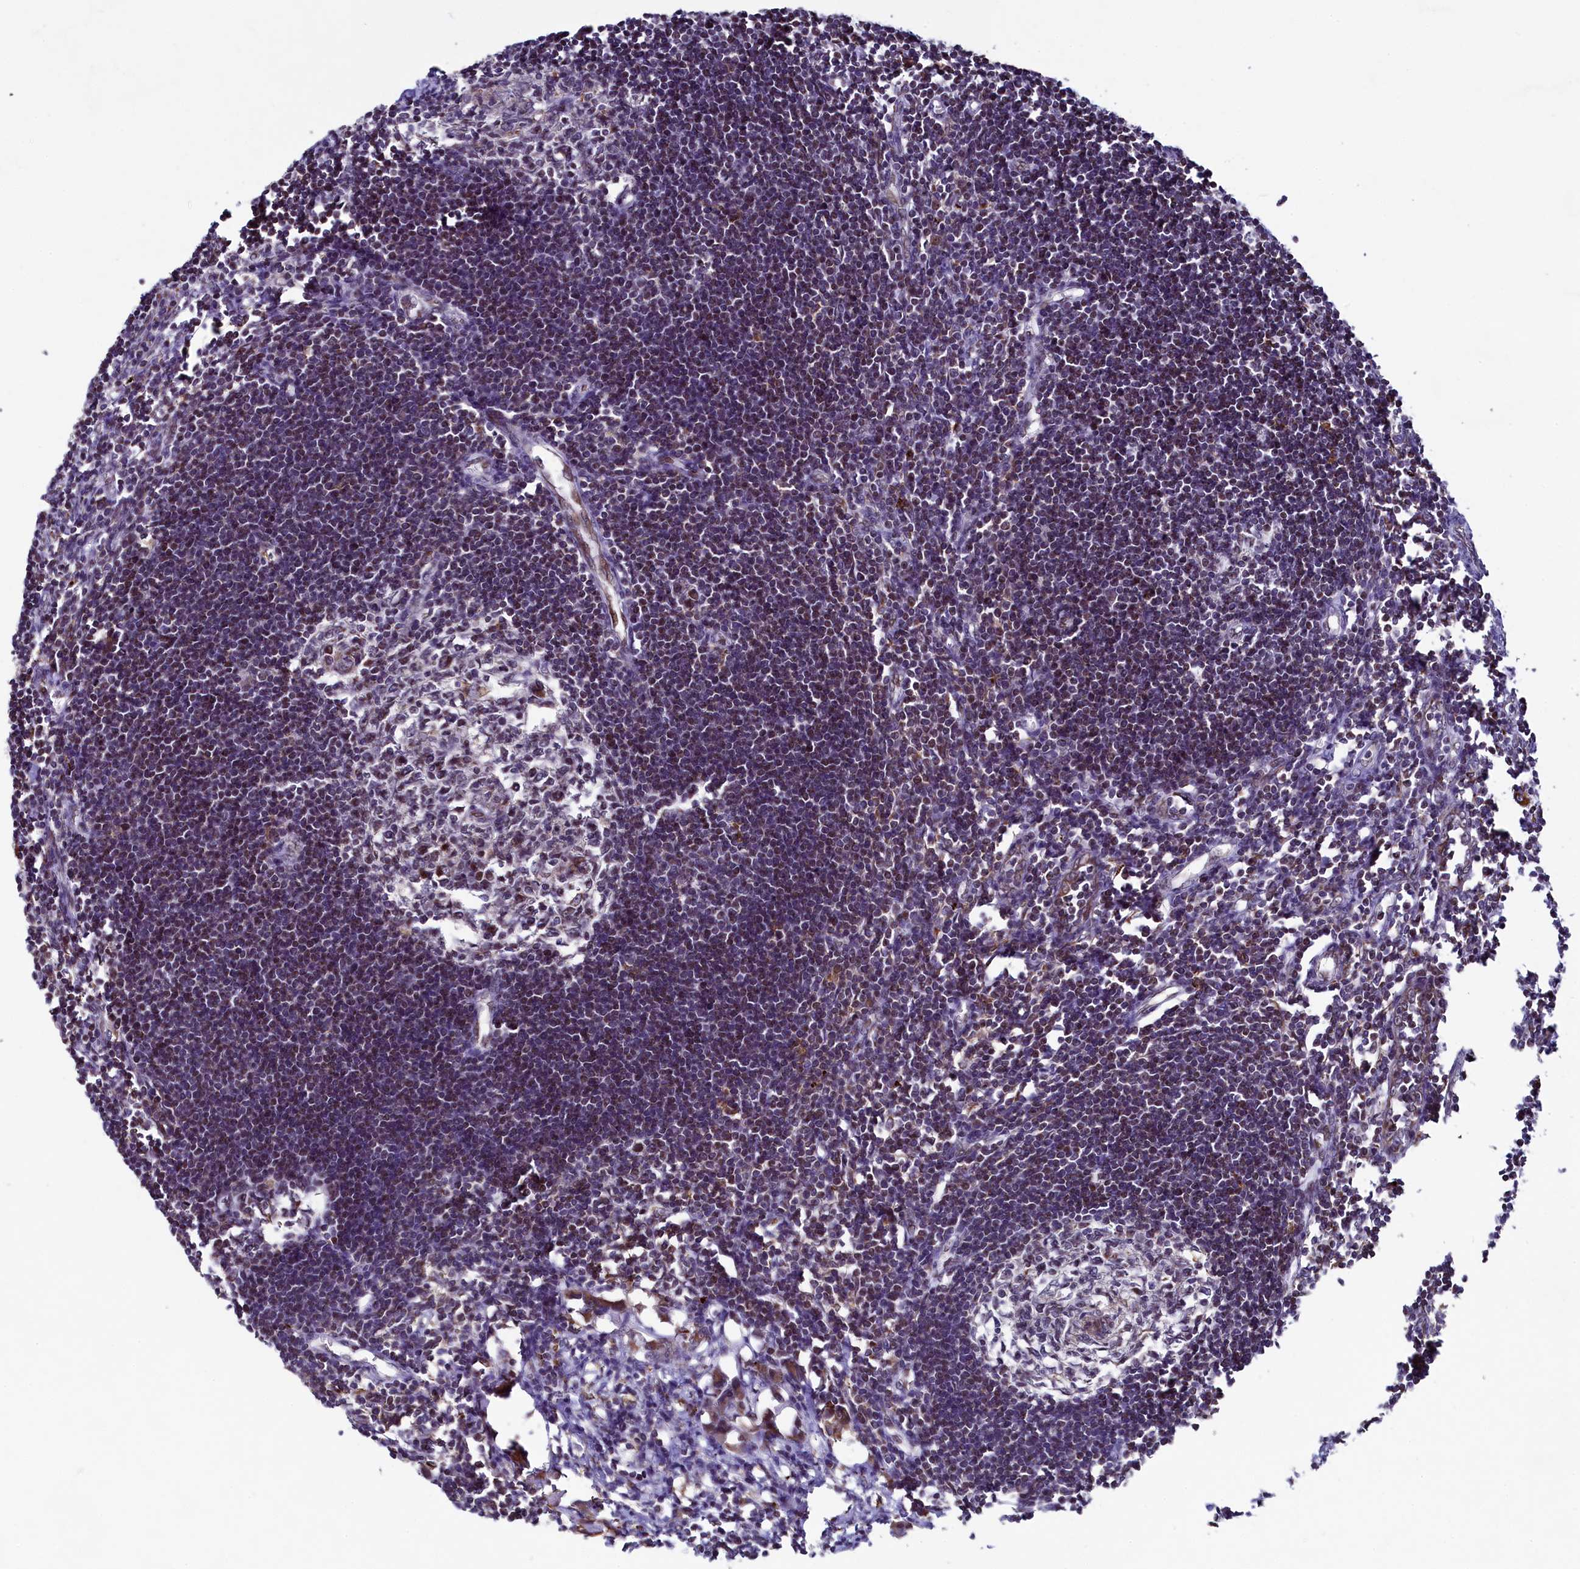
{"staining": {"intensity": "moderate", "quantity": "<25%", "location": "cytoplasmic/membranous"}, "tissue": "lymph node", "cell_type": "Germinal center cells", "image_type": "normal", "snomed": [{"axis": "morphology", "description": "Normal tissue, NOS"}, {"axis": "morphology", "description": "Malignant melanoma, Metastatic site"}, {"axis": "topography", "description": "Lymph node"}], "caption": "A low amount of moderate cytoplasmic/membranous positivity is identified in about <25% of germinal center cells in normal lymph node.", "gene": "ZNF577", "patient": {"sex": "male", "age": 41}}